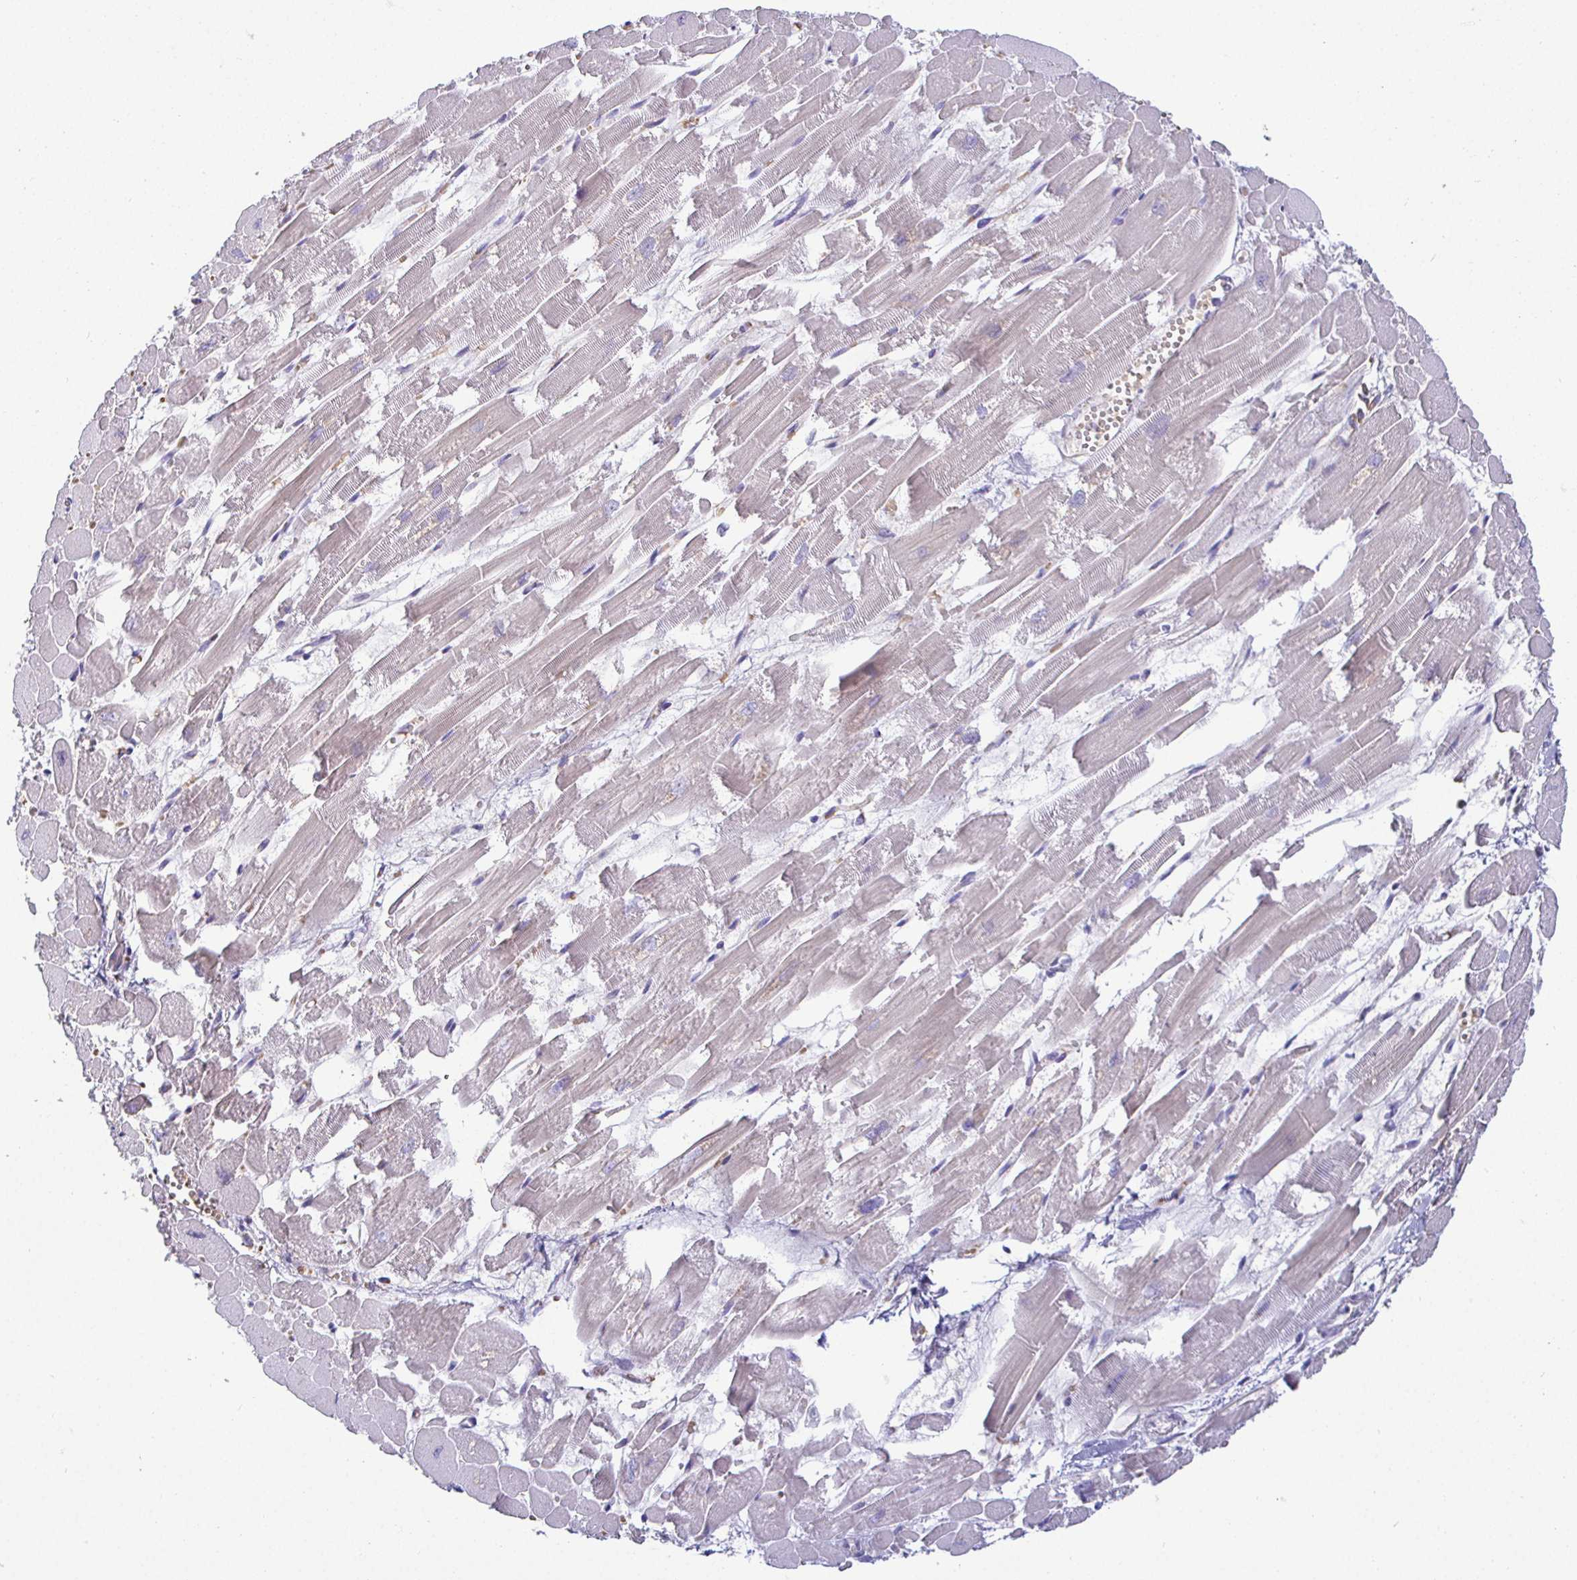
{"staining": {"intensity": "negative", "quantity": "none", "location": "none"}, "tissue": "heart muscle", "cell_type": "Cardiomyocytes", "image_type": "normal", "snomed": [{"axis": "morphology", "description": "Normal tissue, NOS"}, {"axis": "topography", "description": "Heart"}], "caption": "Immunohistochemistry (IHC) histopathology image of benign human heart muscle stained for a protein (brown), which shows no expression in cardiomyocytes. The staining is performed using DAB (3,3'-diaminobenzidine) brown chromogen with nuclei counter-stained in using hematoxylin.", "gene": "SIRPA", "patient": {"sex": "female", "age": 52}}